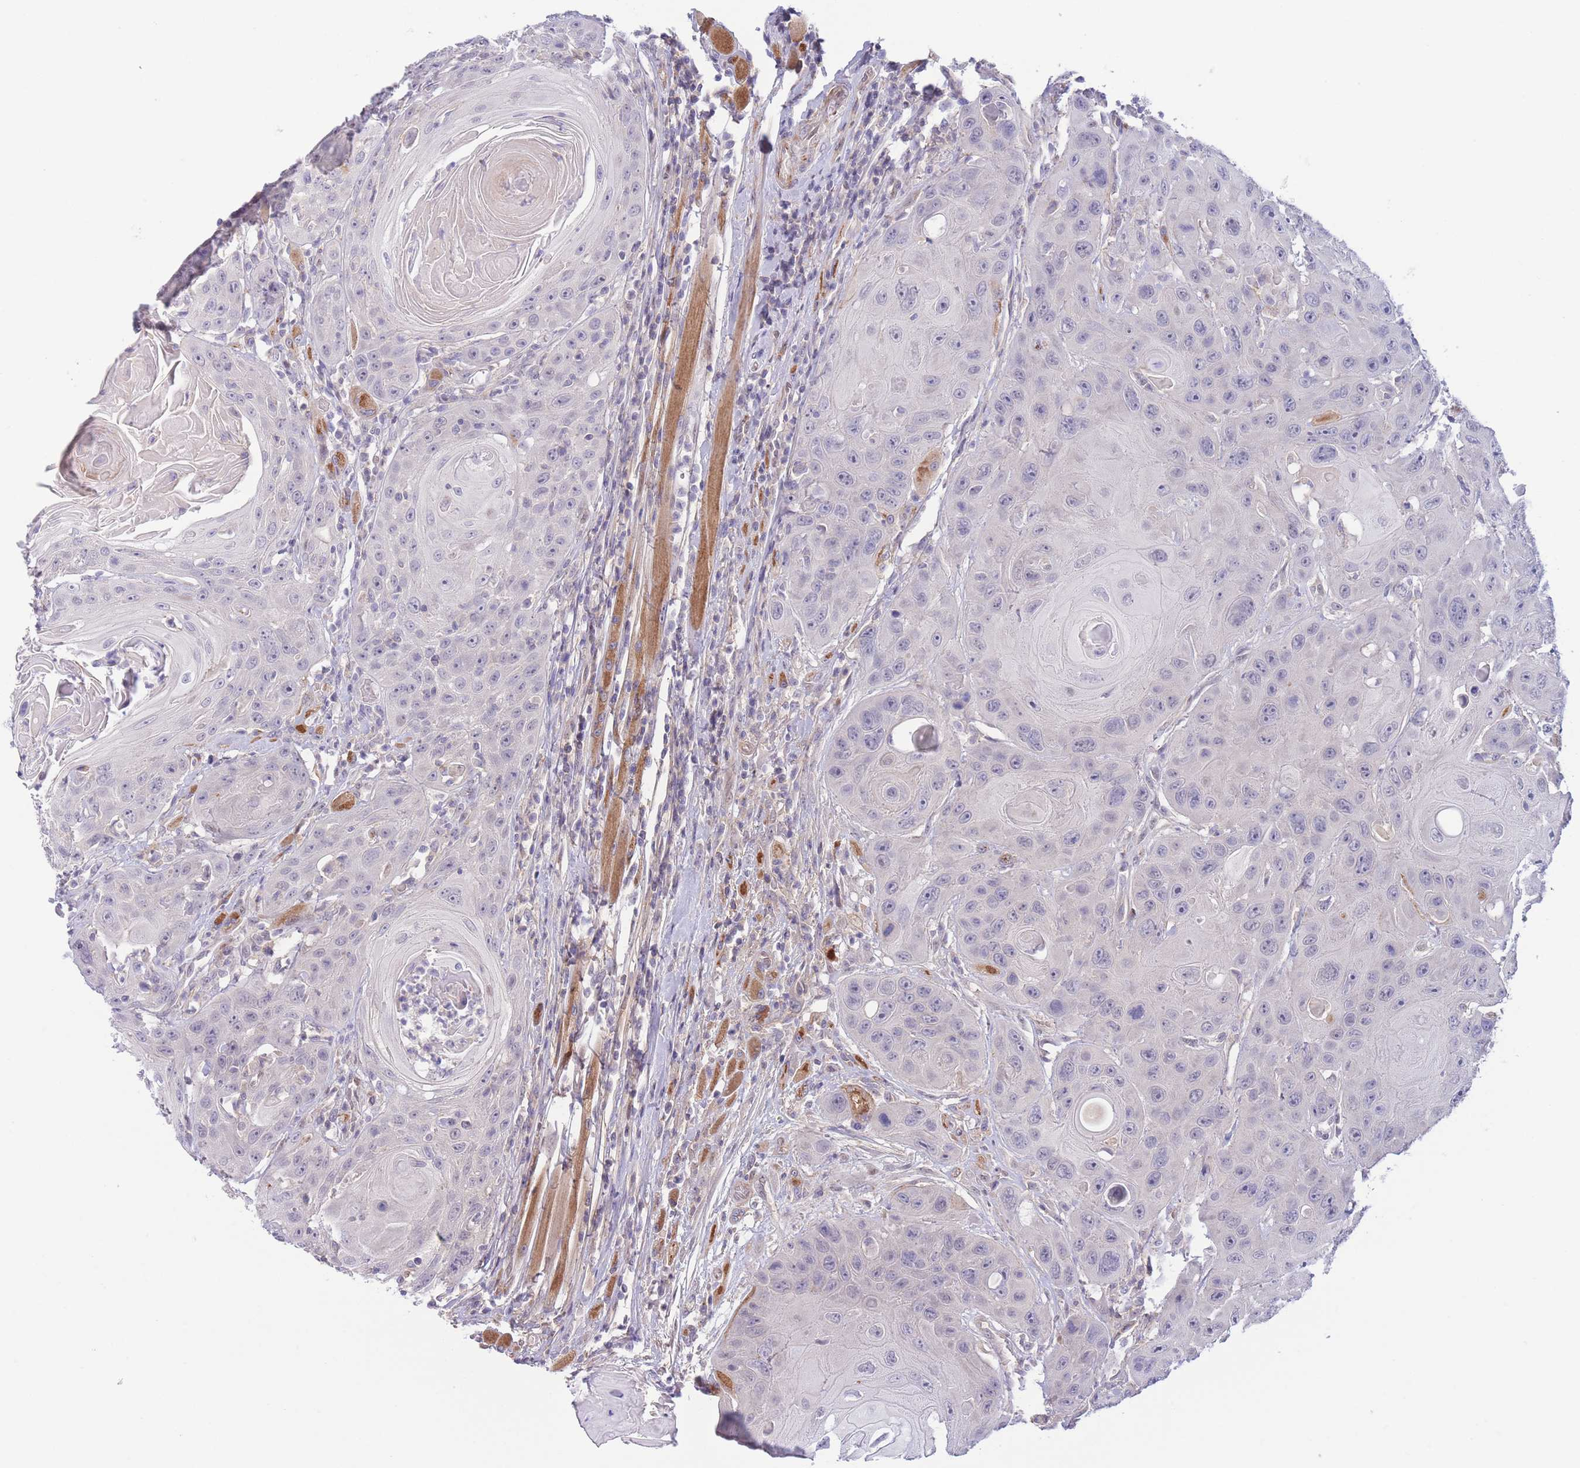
{"staining": {"intensity": "negative", "quantity": "none", "location": "none"}, "tissue": "head and neck cancer", "cell_type": "Tumor cells", "image_type": "cancer", "snomed": [{"axis": "morphology", "description": "Squamous cell carcinoma, NOS"}, {"axis": "topography", "description": "Head-Neck"}], "caption": "The IHC photomicrograph has no significant expression in tumor cells of head and neck cancer (squamous cell carcinoma) tissue. Brightfield microscopy of immunohistochemistry stained with DAB (brown) and hematoxylin (blue), captured at high magnification.", "gene": "C9orf152", "patient": {"sex": "female", "age": 59}}